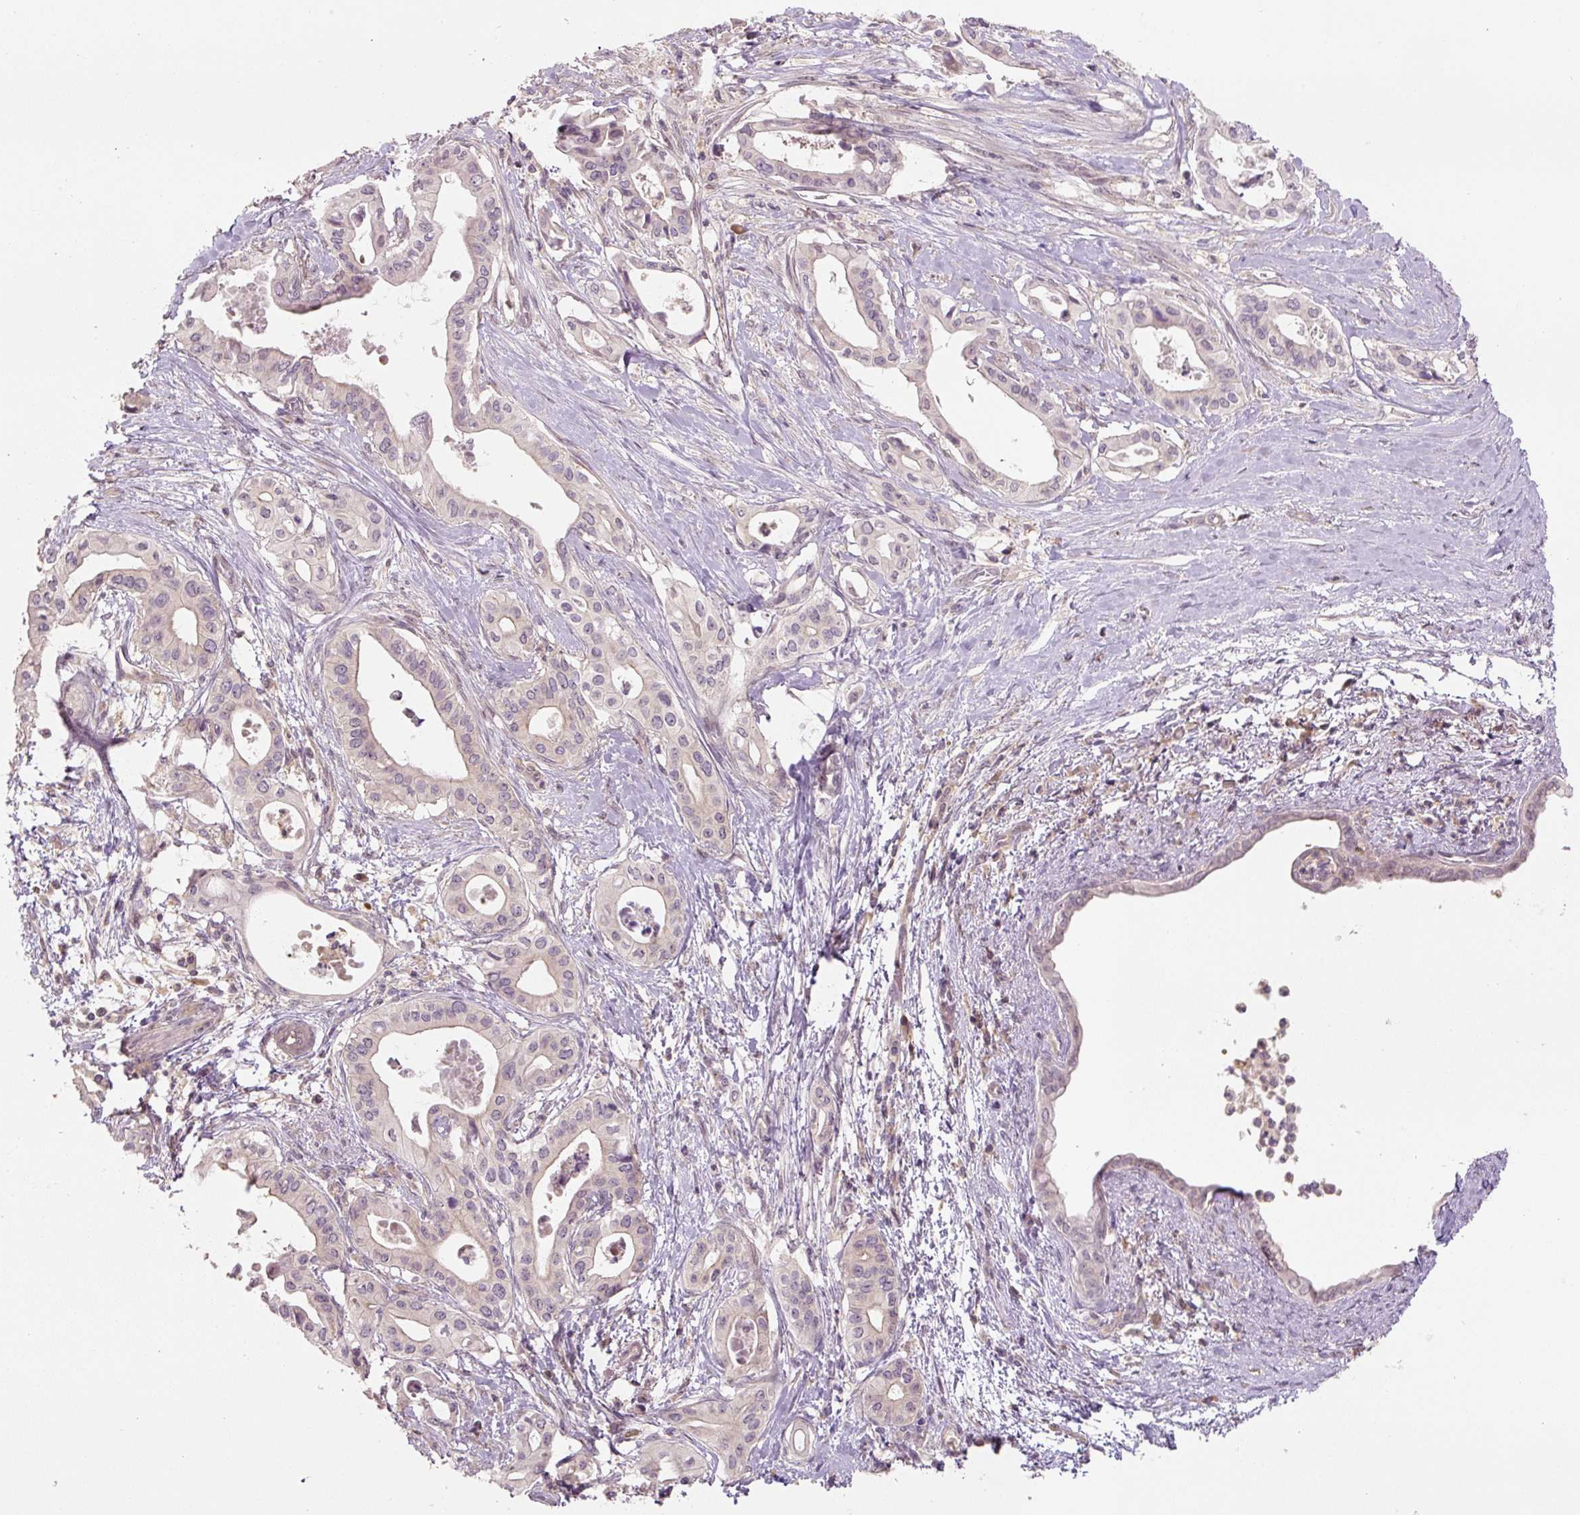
{"staining": {"intensity": "negative", "quantity": "none", "location": "none"}, "tissue": "pancreatic cancer", "cell_type": "Tumor cells", "image_type": "cancer", "snomed": [{"axis": "morphology", "description": "Adenocarcinoma, NOS"}, {"axis": "topography", "description": "Pancreas"}], "caption": "Tumor cells show no significant protein expression in pancreatic adenocarcinoma. Brightfield microscopy of immunohistochemistry stained with DAB (3,3'-diaminobenzidine) (brown) and hematoxylin (blue), captured at high magnification.", "gene": "C2orf73", "patient": {"sex": "female", "age": 77}}